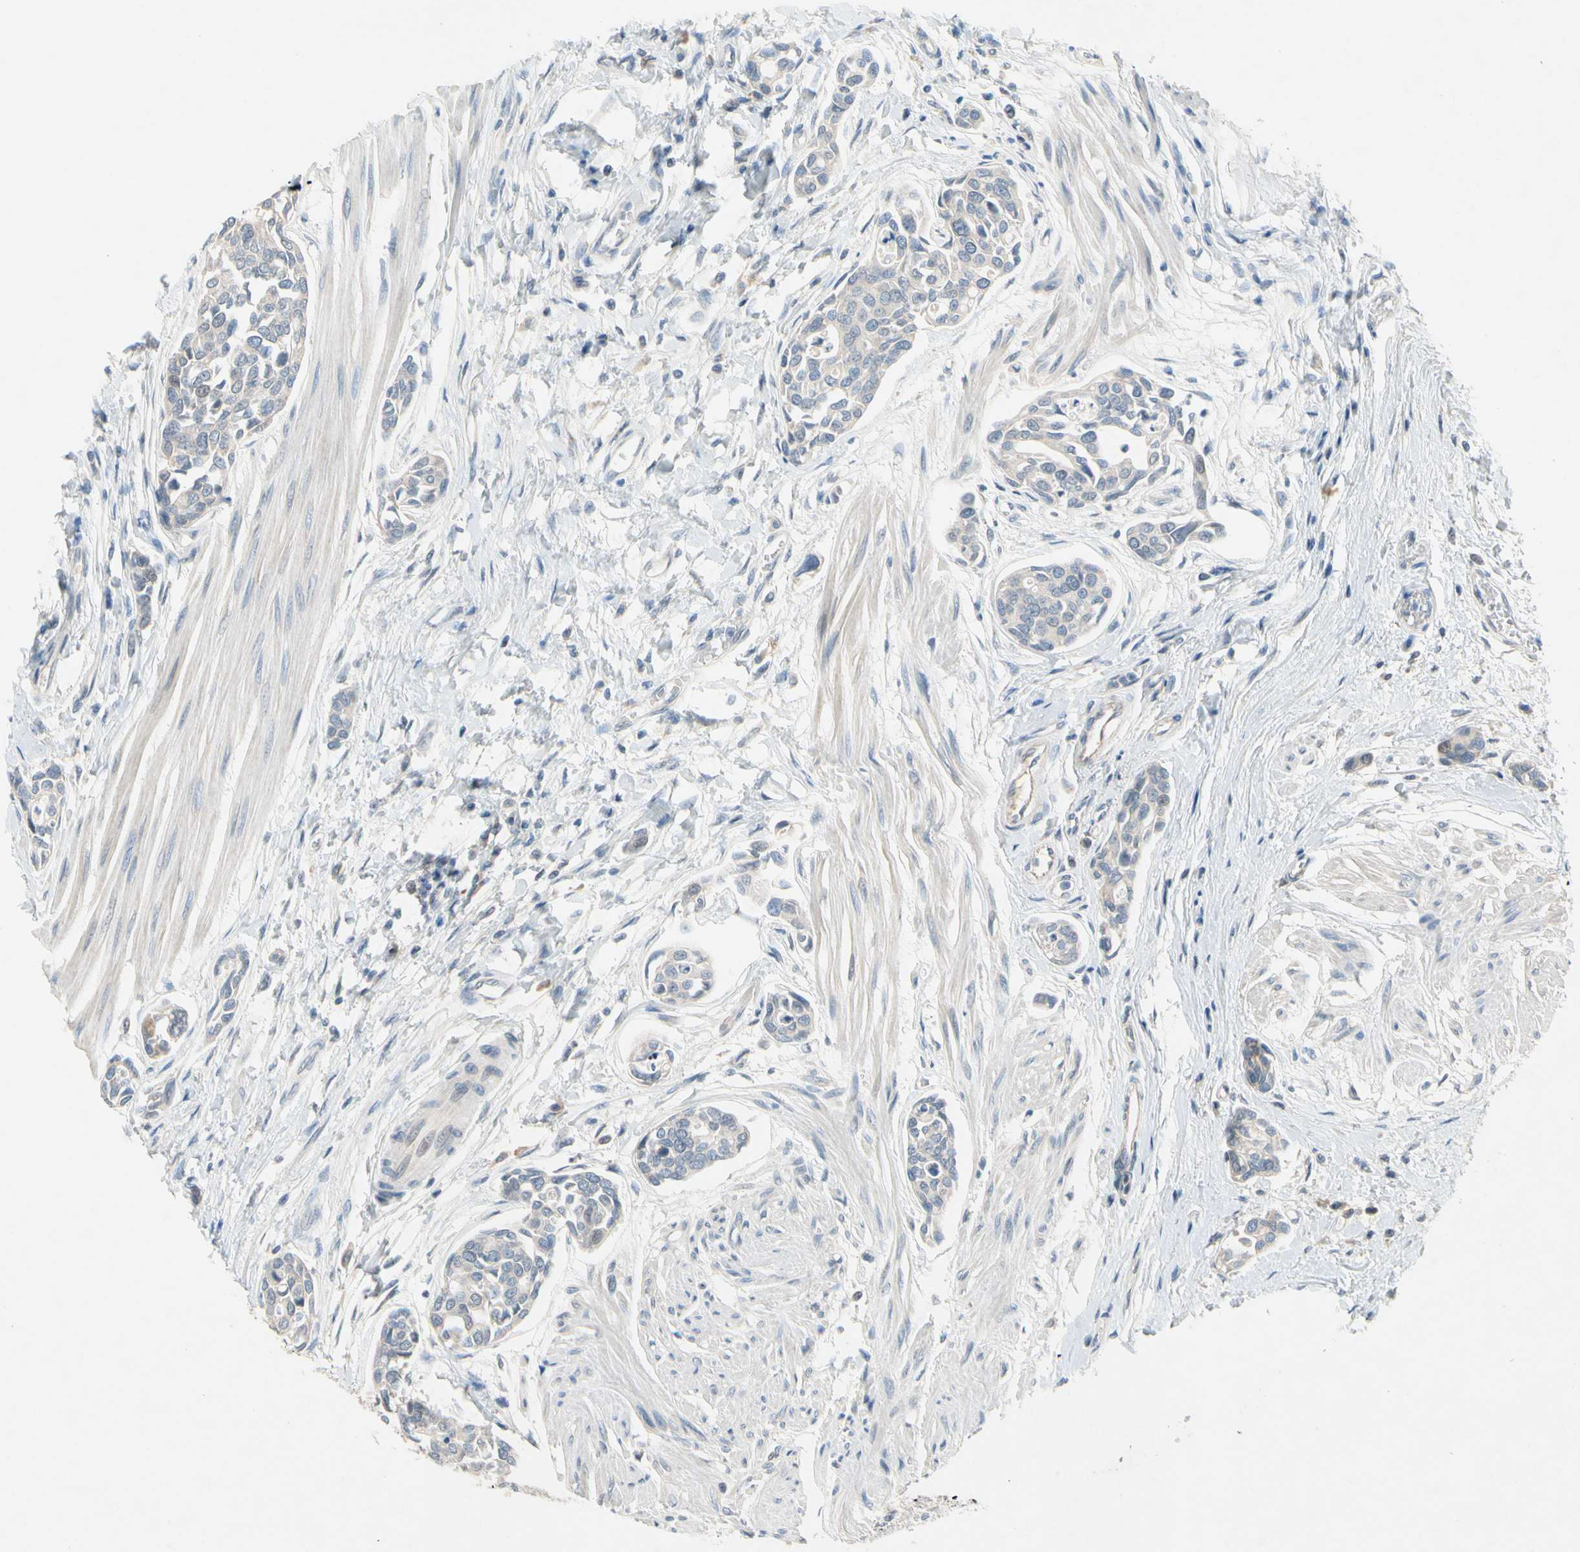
{"staining": {"intensity": "negative", "quantity": "none", "location": "none"}, "tissue": "urothelial cancer", "cell_type": "Tumor cells", "image_type": "cancer", "snomed": [{"axis": "morphology", "description": "Urothelial carcinoma, High grade"}, {"axis": "topography", "description": "Urinary bladder"}], "caption": "Tumor cells show no significant protein positivity in urothelial carcinoma (high-grade). The staining was performed using DAB (3,3'-diaminobenzidine) to visualize the protein expression in brown, while the nuclei were stained in blue with hematoxylin (Magnification: 20x).", "gene": "PIP5K1B", "patient": {"sex": "male", "age": 78}}